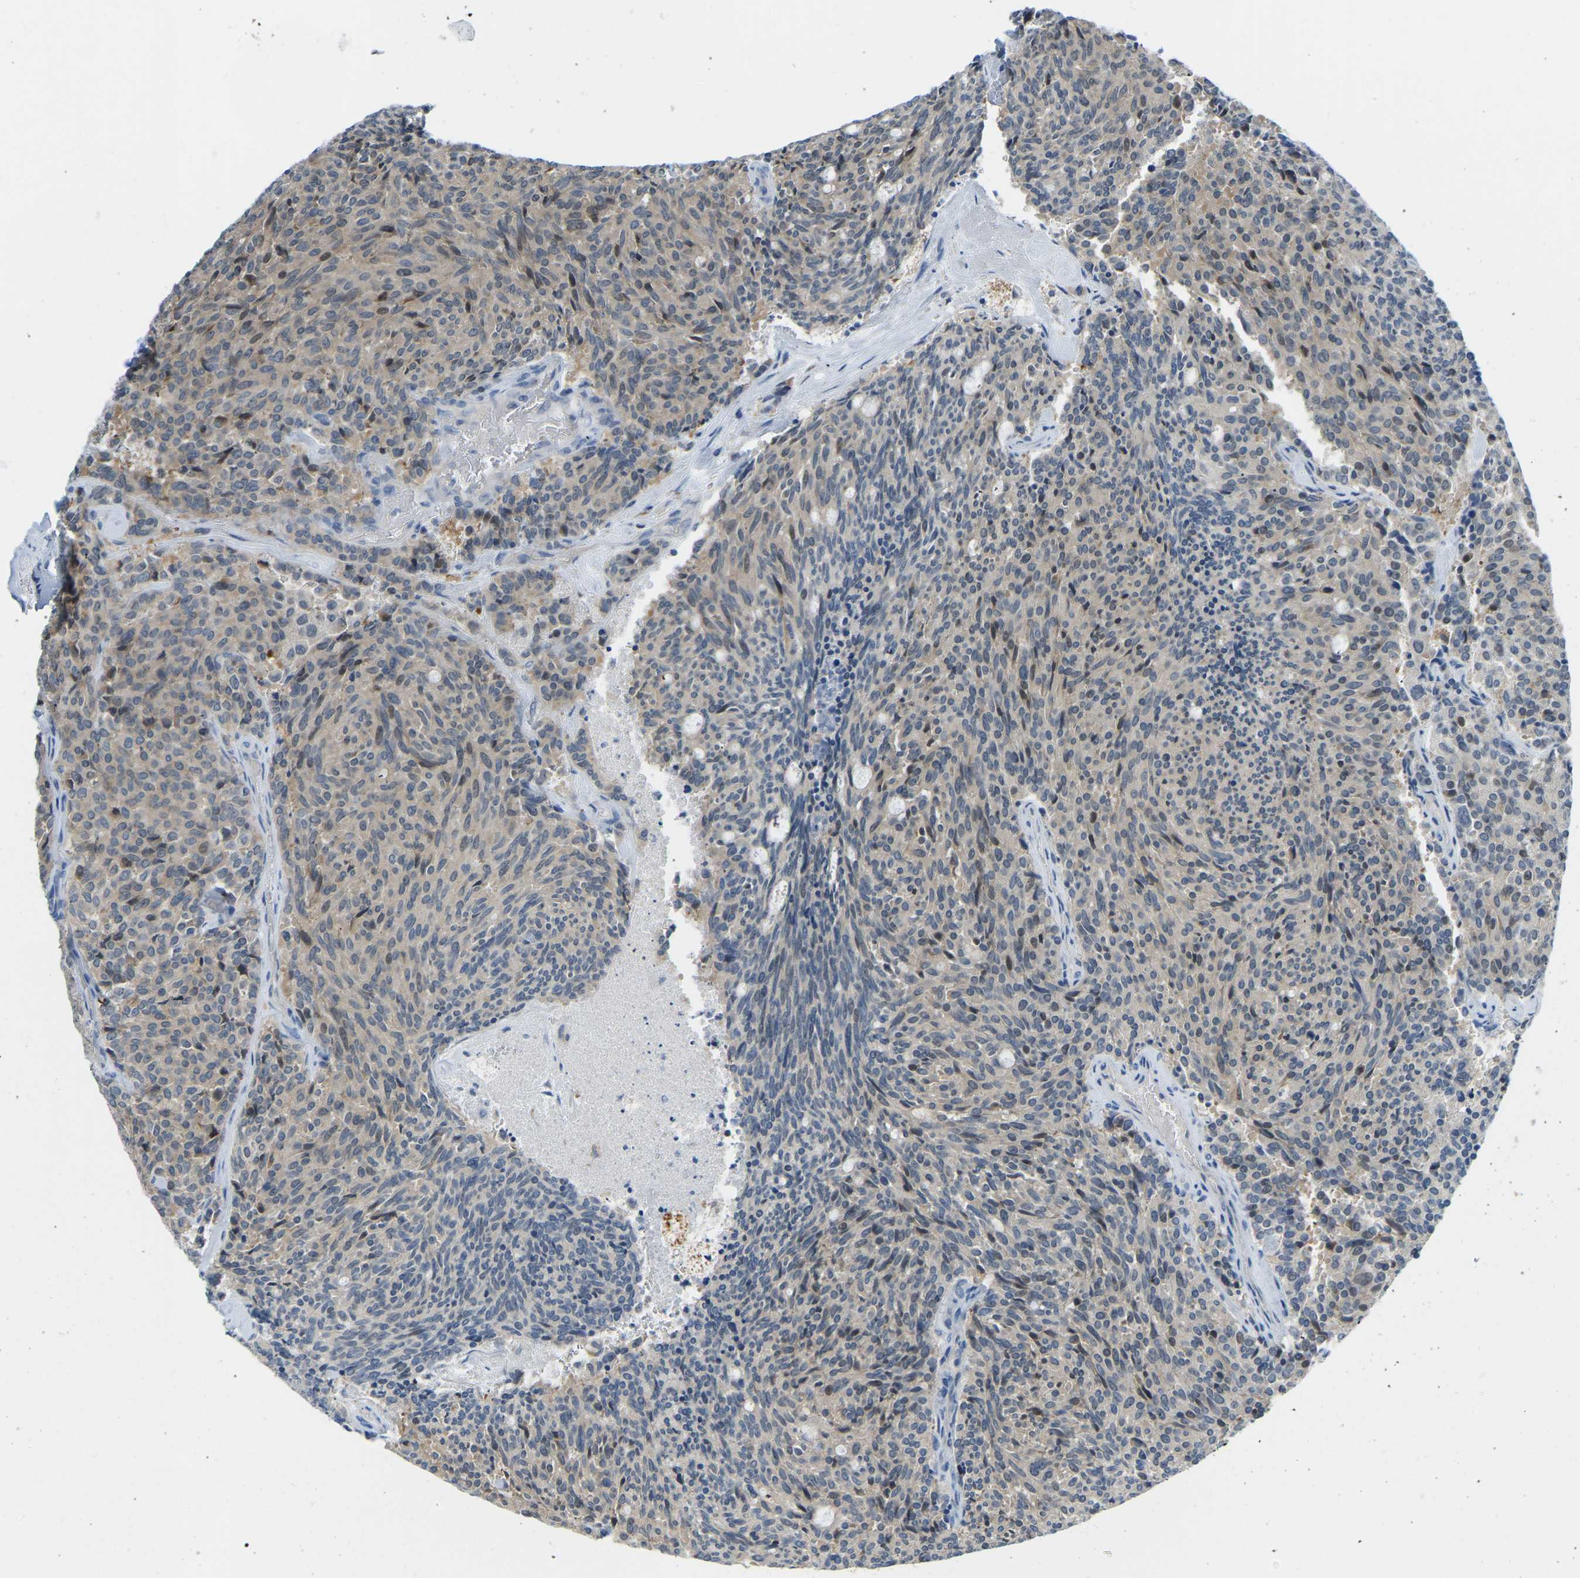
{"staining": {"intensity": "weak", "quantity": "<25%", "location": "nuclear"}, "tissue": "carcinoid", "cell_type": "Tumor cells", "image_type": "cancer", "snomed": [{"axis": "morphology", "description": "Carcinoid, malignant, NOS"}, {"axis": "topography", "description": "Pancreas"}], "caption": "A histopathology image of human carcinoid is negative for staining in tumor cells.", "gene": "NME8", "patient": {"sex": "female", "age": 54}}